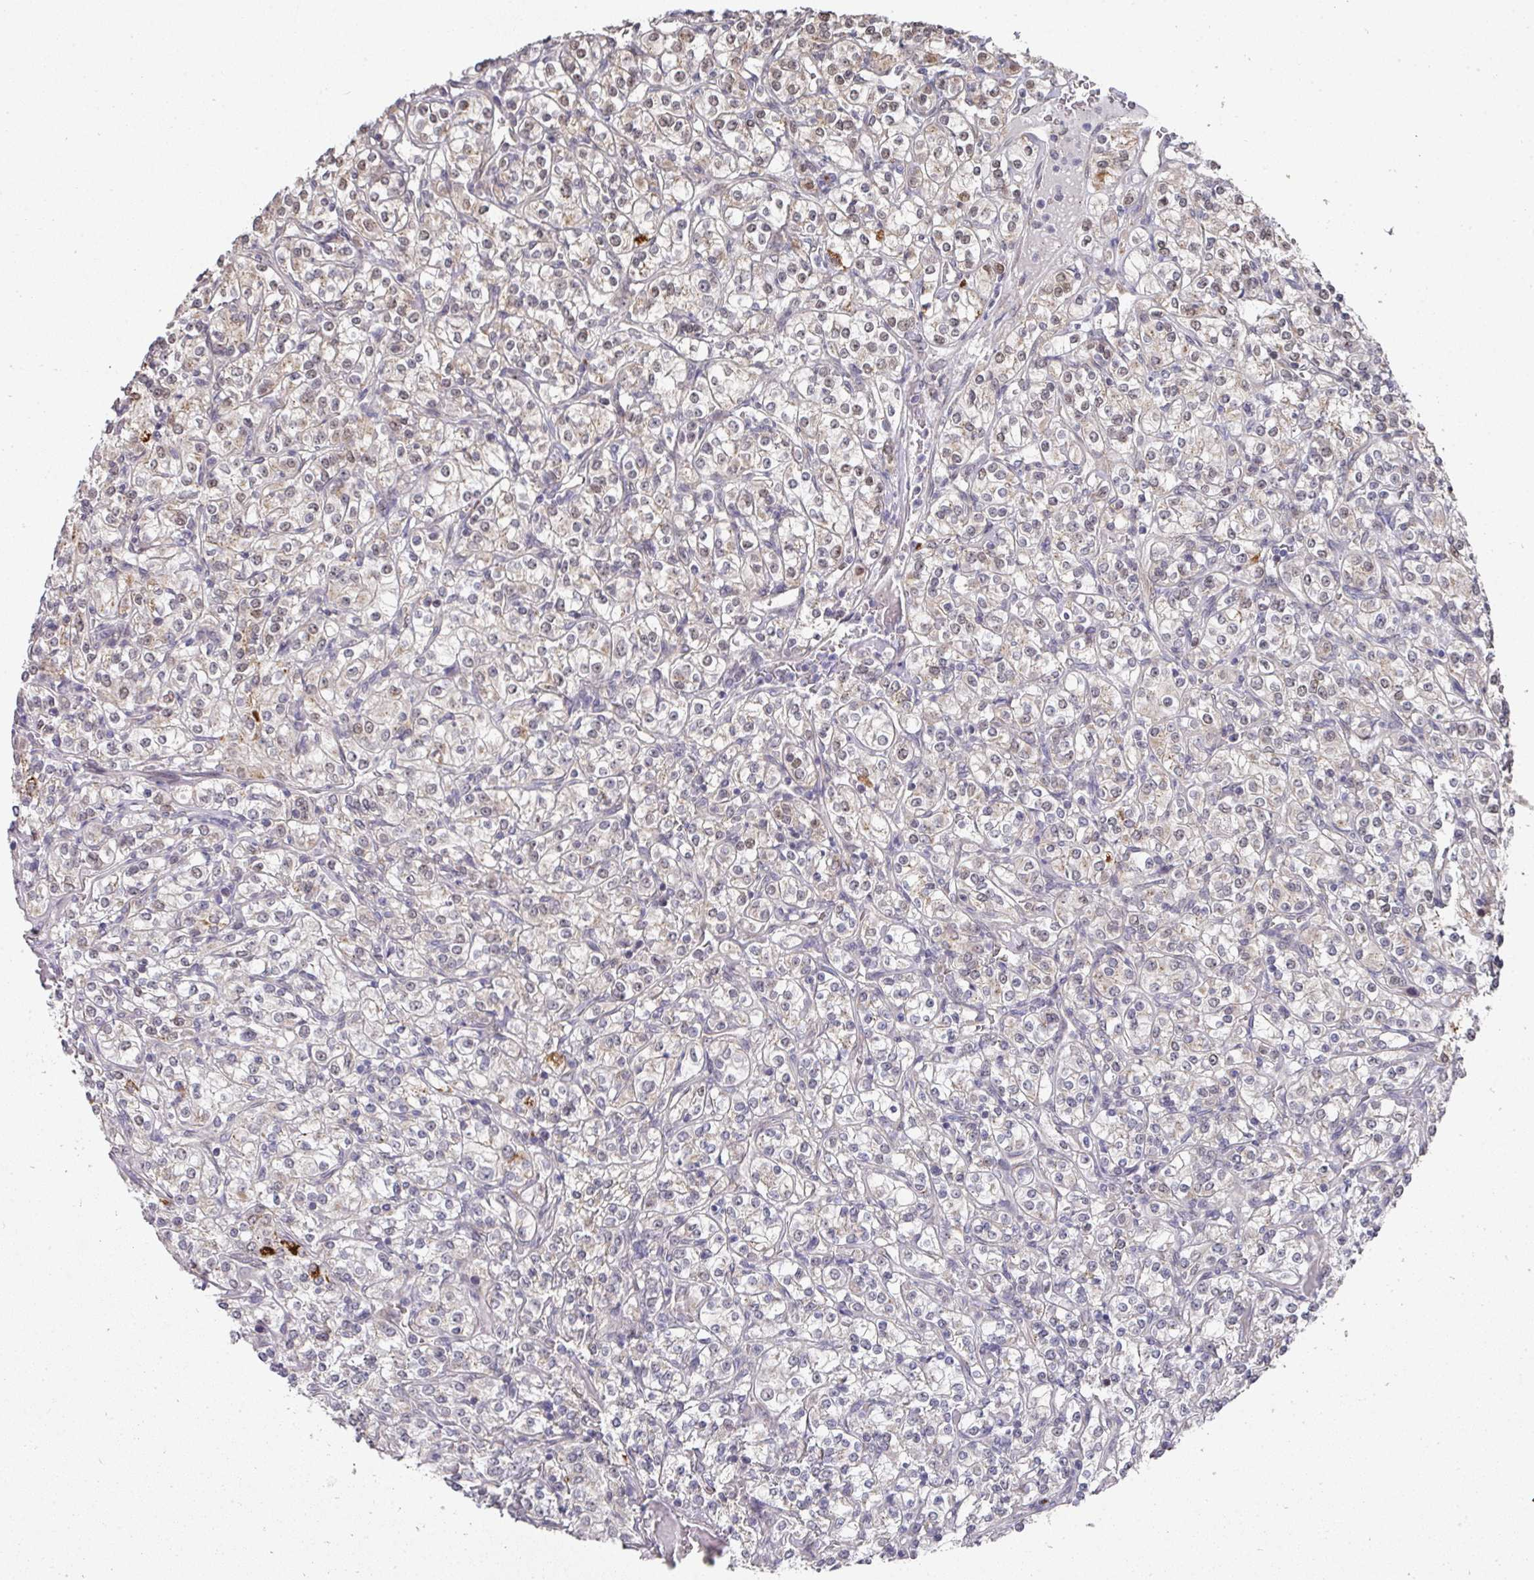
{"staining": {"intensity": "weak", "quantity": "<25%", "location": "cytoplasmic/membranous"}, "tissue": "renal cancer", "cell_type": "Tumor cells", "image_type": "cancer", "snomed": [{"axis": "morphology", "description": "Adenocarcinoma, NOS"}, {"axis": "topography", "description": "Kidney"}], "caption": "Protein analysis of renal cancer (adenocarcinoma) exhibits no significant expression in tumor cells.", "gene": "C18orf25", "patient": {"sex": "male", "age": 77}}